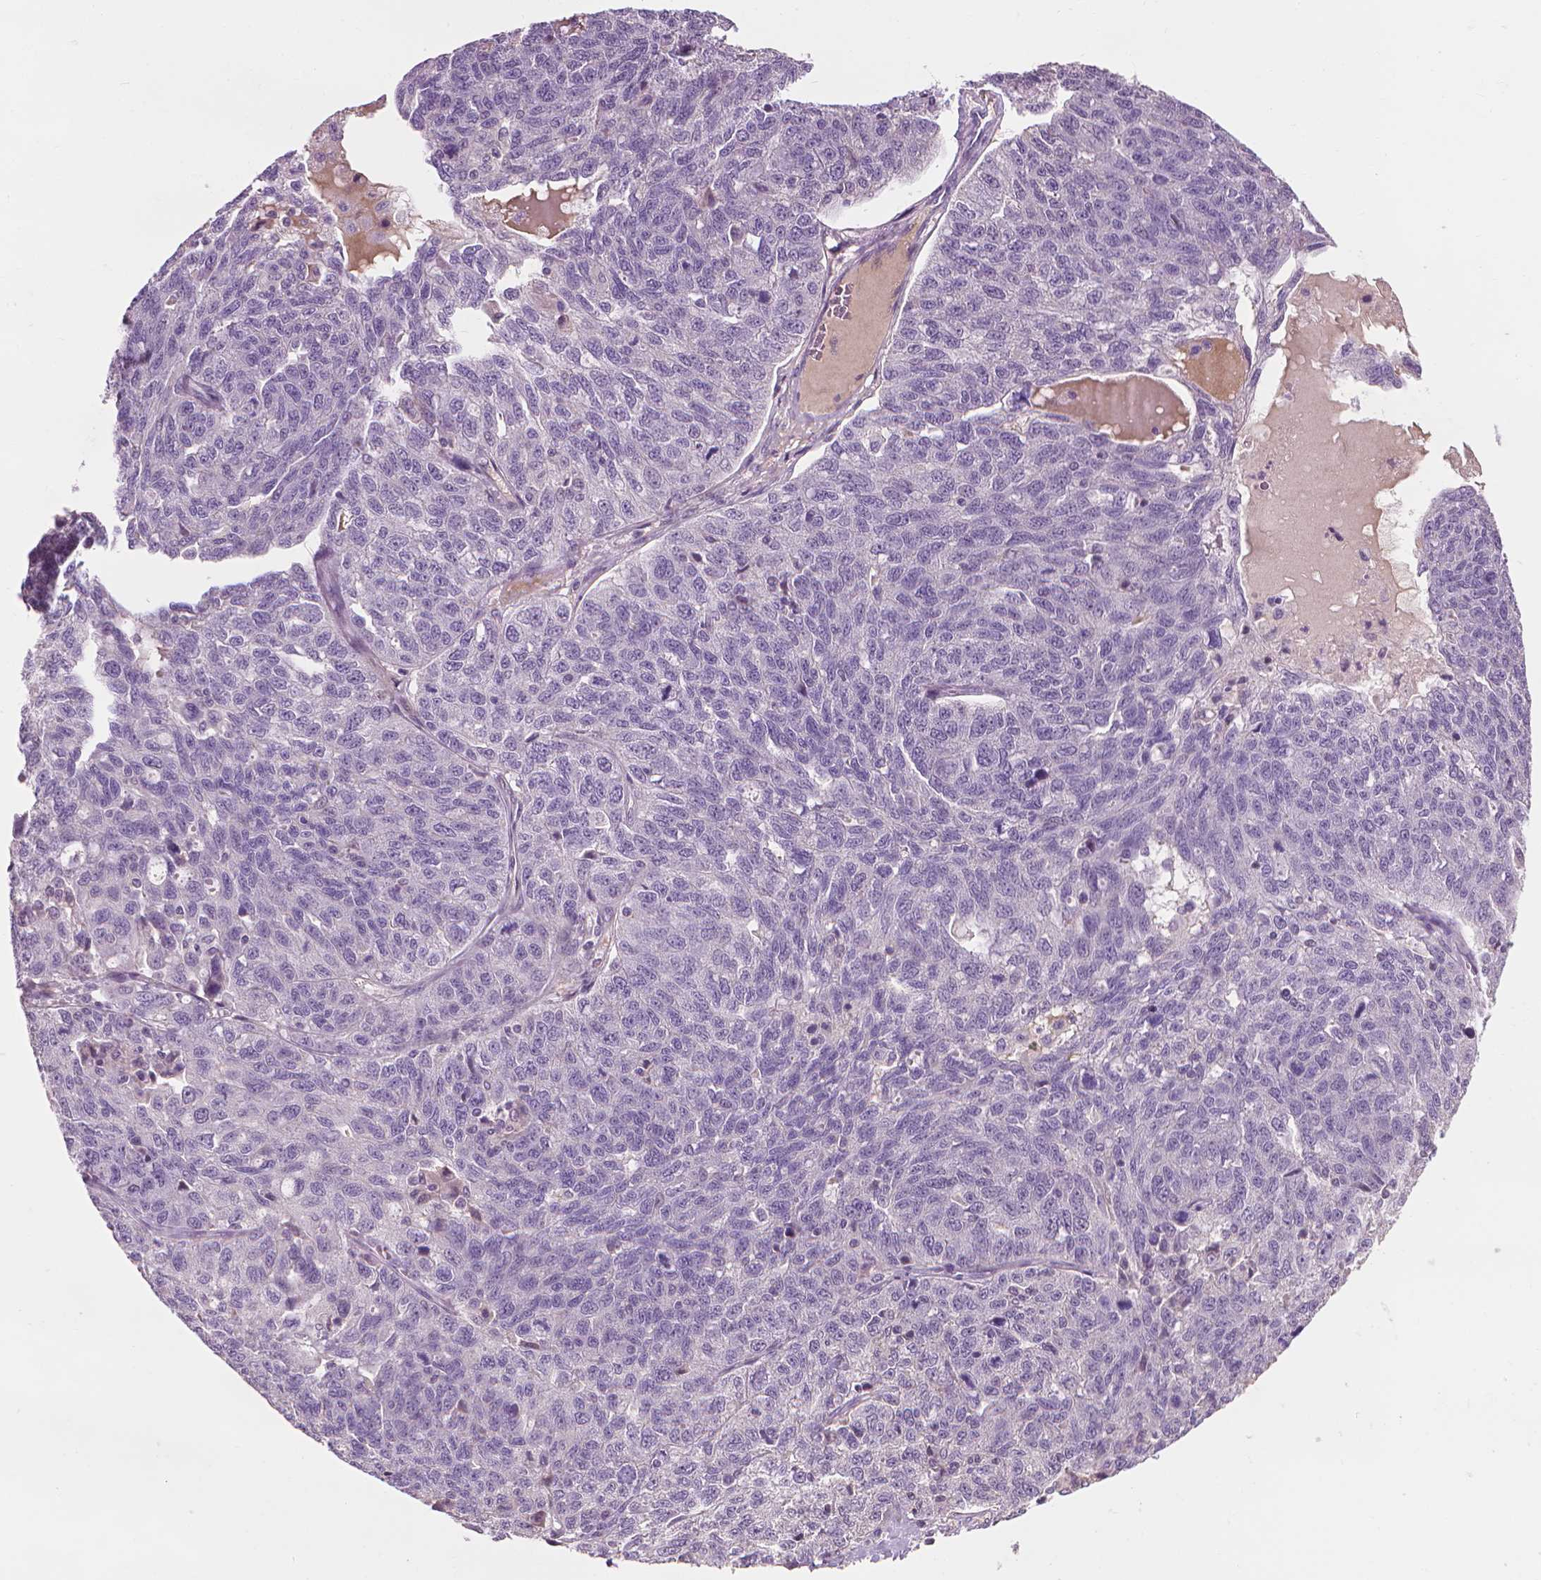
{"staining": {"intensity": "negative", "quantity": "none", "location": "none"}, "tissue": "ovarian cancer", "cell_type": "Tumor cells", "image_type": "cancer", "snomed": [{"axis": "morphology", "description": "Cystadenocarcinoma, serous, NOS"}, {"axis": "topography", "description": "Ovary"}], "caption": "This histopathology image is of ovarian serous cystadenocarcinoma stained with immunohistochemistry (IHC) to label a protein in brown with the nuclei are counter-stained blue. There is no positivity in tumor cells.", "gene": "SAXO2", "patient": {"sex": "female", "age": 71}}